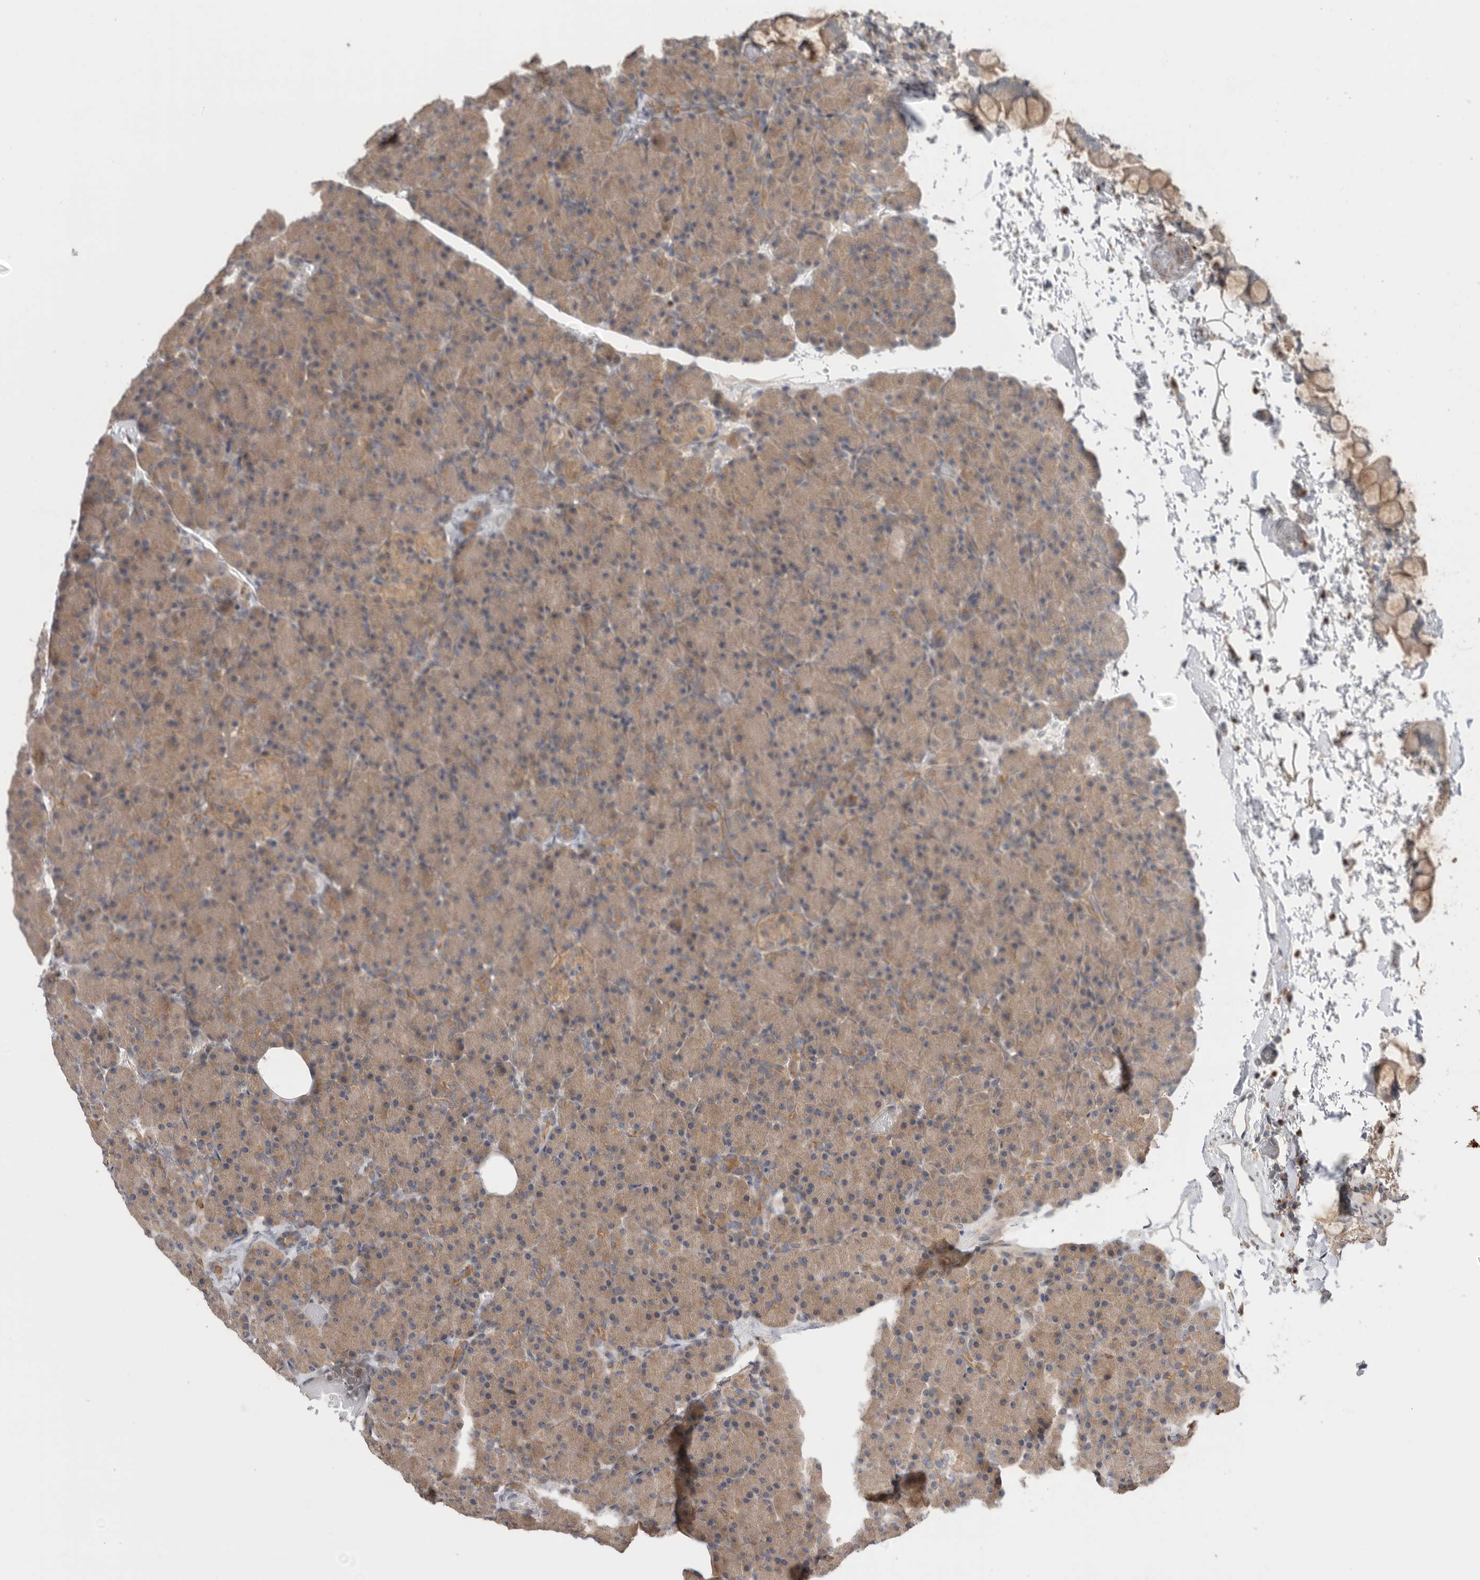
{"staining": {"intensity": "moderate", "quantity": "25%-75%", "location": "cytoplasmic/membranous"}, "tissue": "pancreas", "cell_type": "Exocrine glandular cells", "image_type": "normal", "snomed": [{"axis": "morphology", "description": "Normal tissue, NOS"}, {"axis": "topography", "description": "Pancreas"}], "caption": "This photomicrograph reveals IHC staining of unremarkable human pancreas, with medium moderate cytoplasmic/membranous positivity in about 25%-75% of exocrine glandular cells.", "gene": "KLK5", "patient": {"sex": "female", "age": 43}}